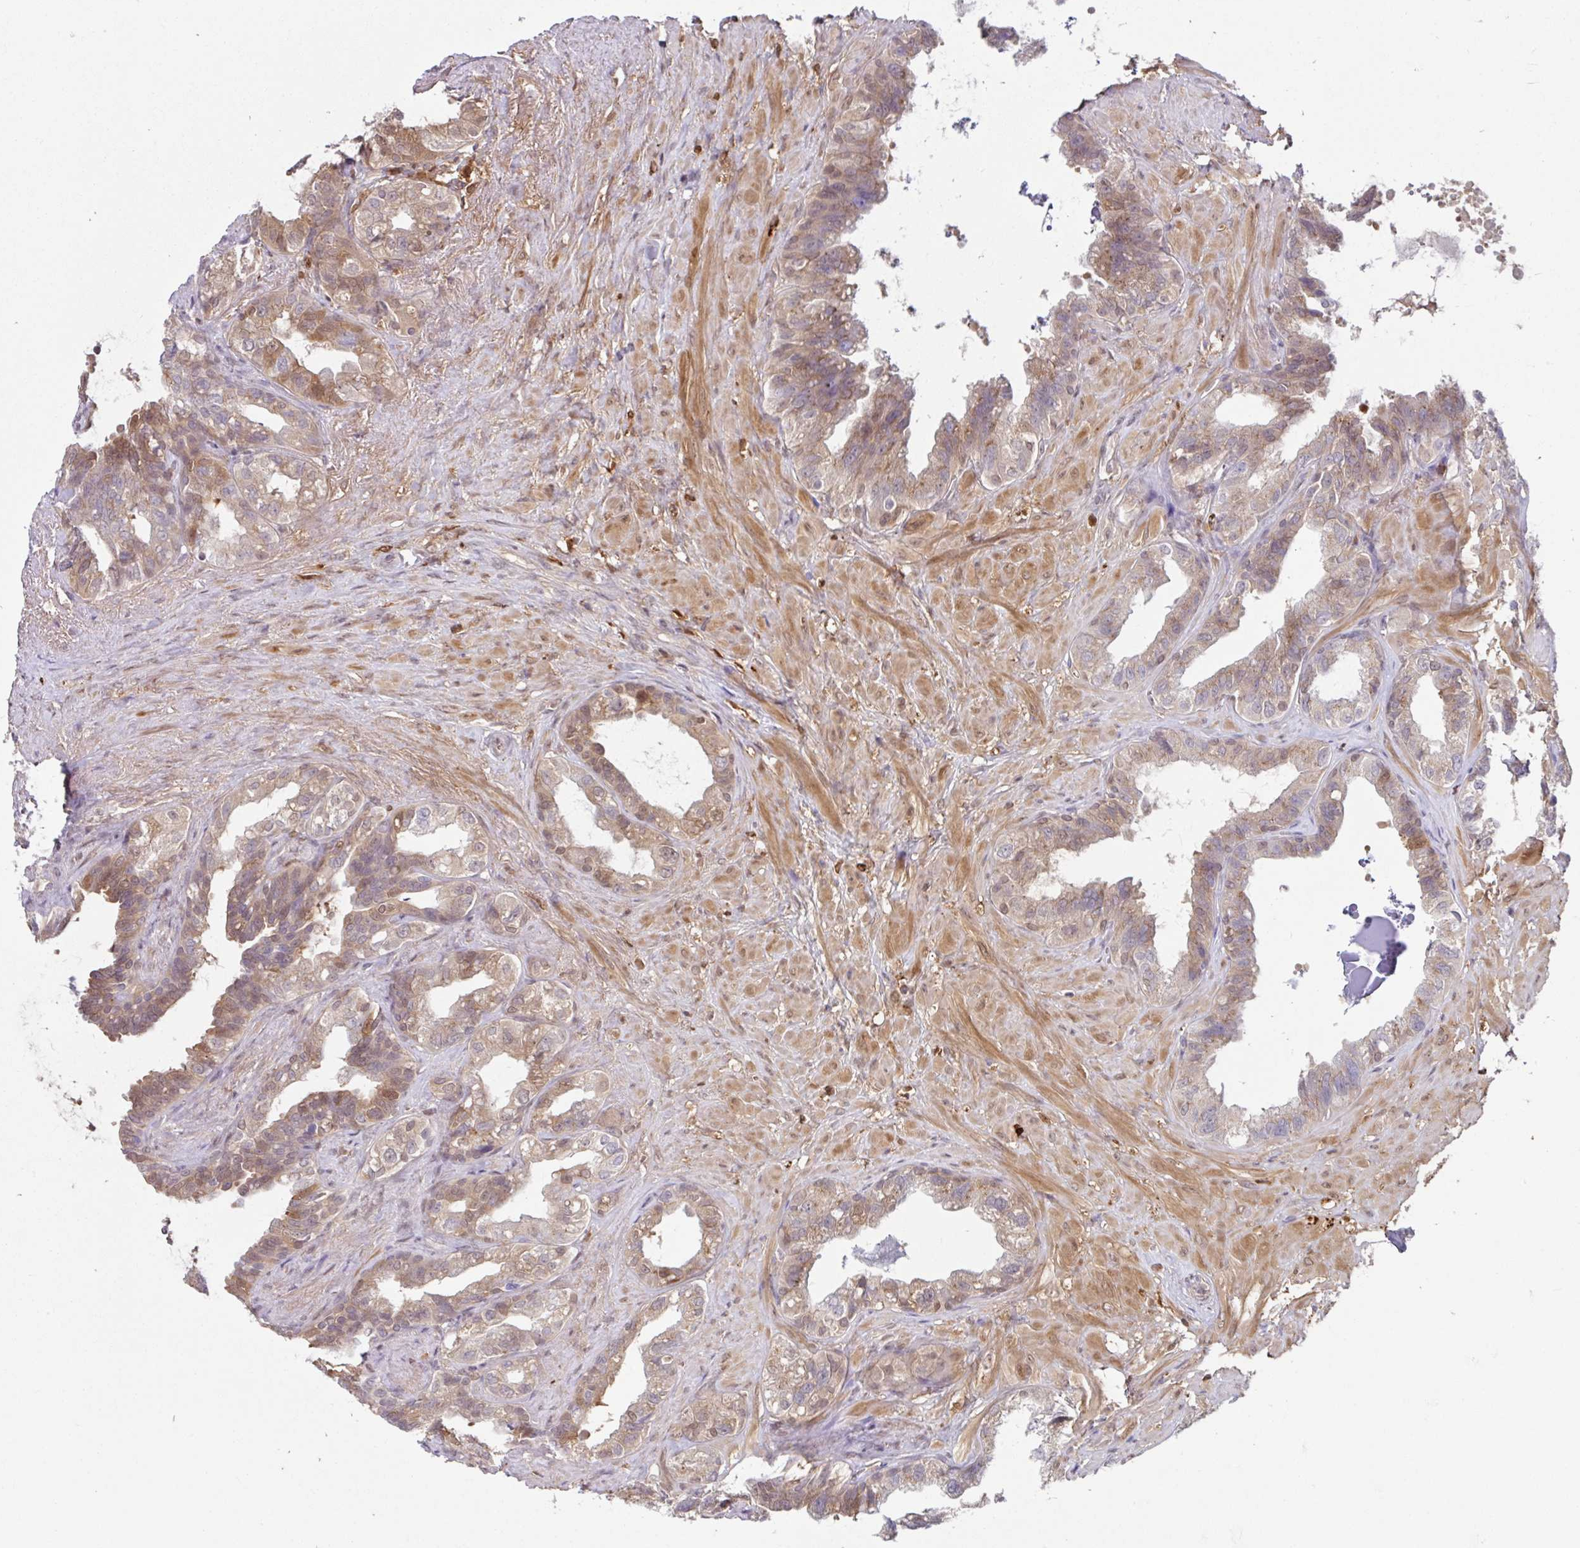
{"staining": {"intensity": "weak", "quantity": ">75%", "location": "cytoplasmic/membranous"}, "tissue": "seminal vesicle", "cell_type": "Glandular cells", "image_type": "normal", "snomed": [{"axis": "morphology", "description": "Normal tissue, NOS"}, {"axis": "topography", "description": "Seminal veicle"}, {"axis": "topography", "description": "Peripheral nerve tissue"}], "caption": "A high-resolution histopathology image shows IHC staining of benign seminal vesicle, which reveals weak cytoplasmic/membranous expression in about >75% of glandular cells.", "gene": "BLVRA", "patient": {"sex": "male", "age": 76}}